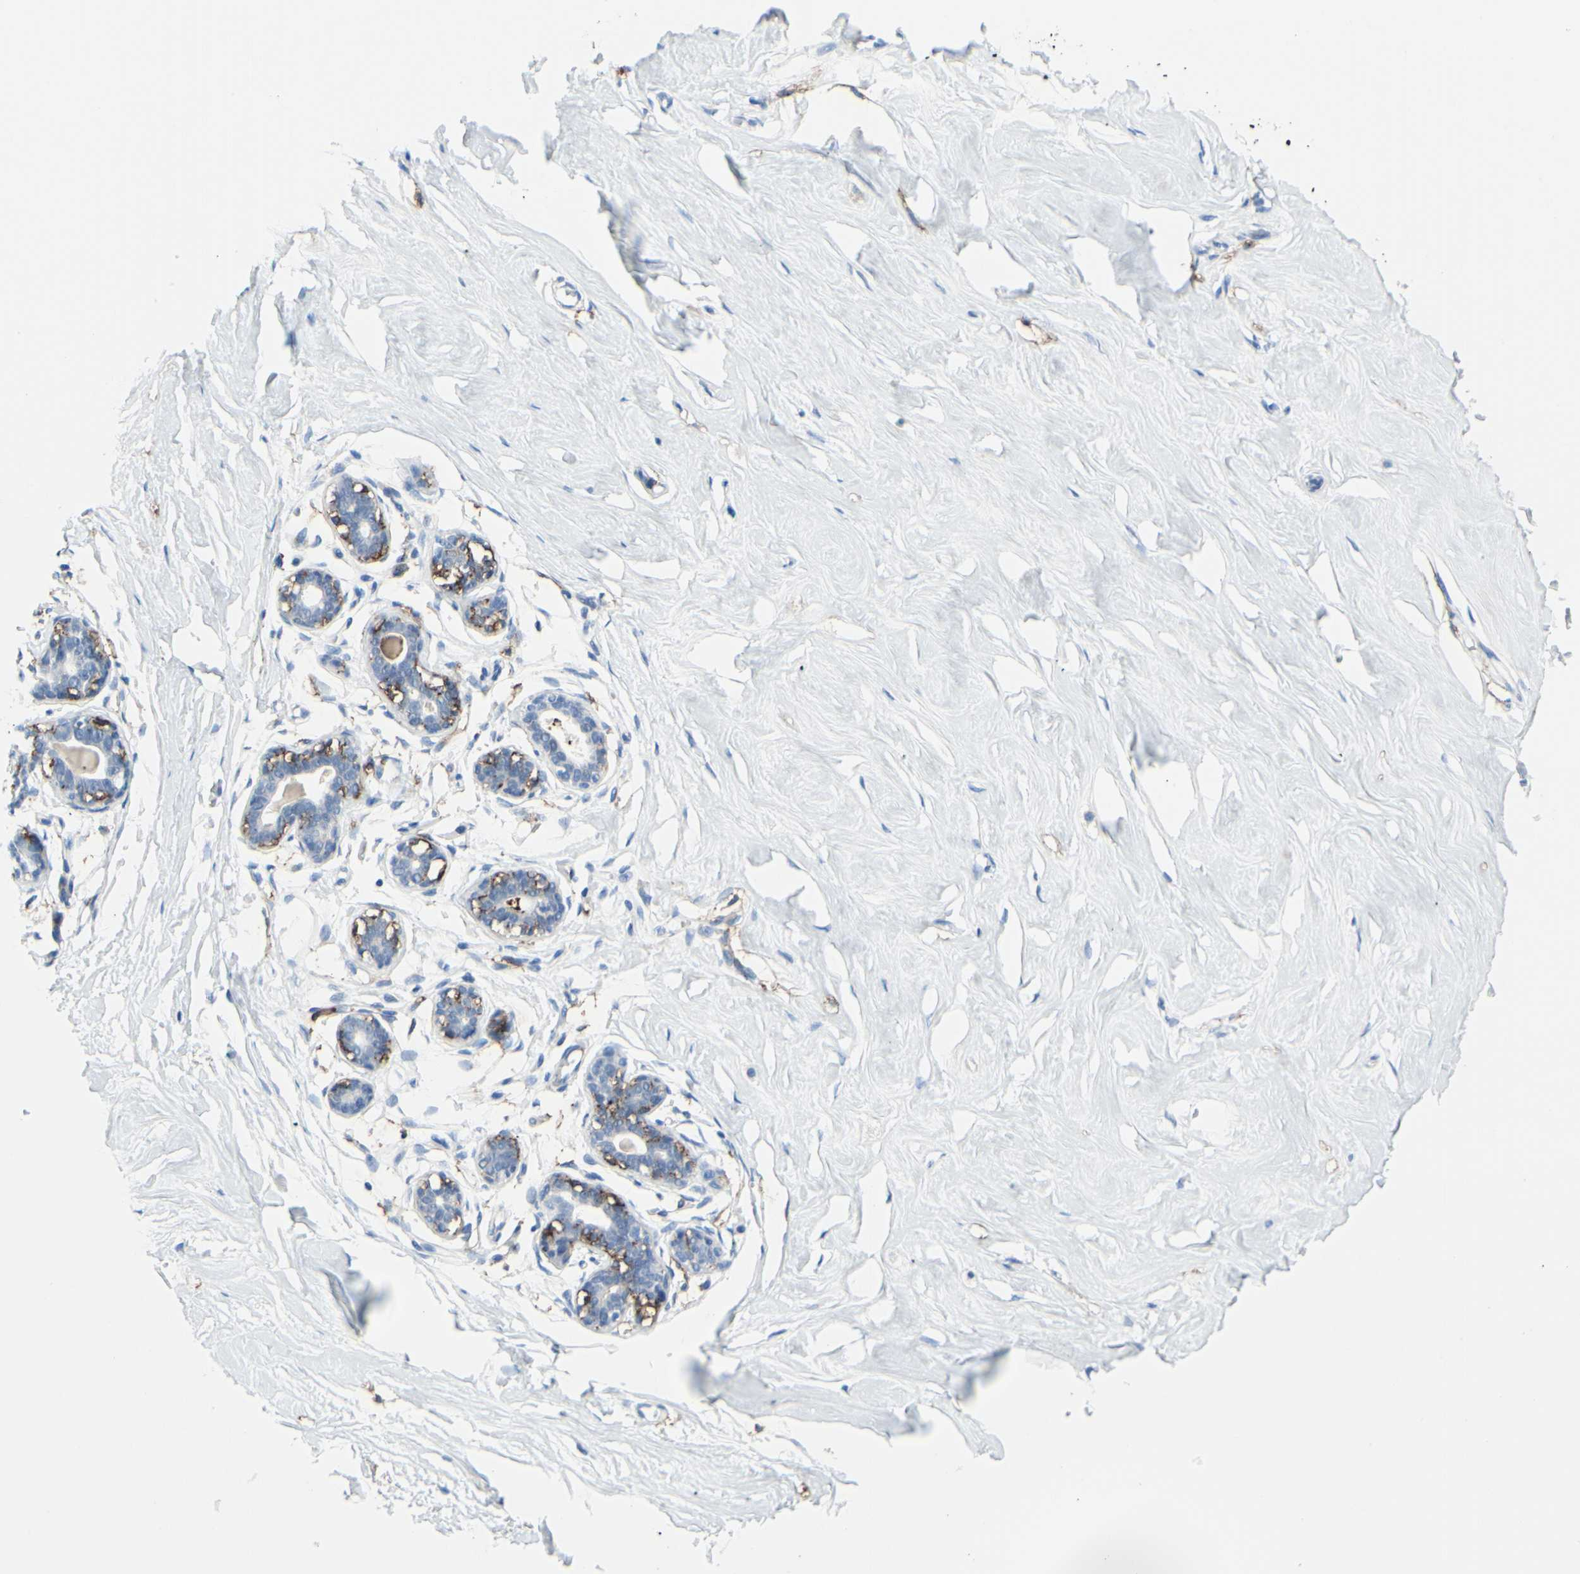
{"staining": {"intensity": "negative", "quantity": "none", "location": "none"}, "tissue": "breast", "cell_type": "Adipocytes", "image_type": "normal", "snomed": [{"axis": "morphology", "description": "Normal tissue, NOS"}, {"axis": "topography", "description": "Breast"}], "caption": "Image shows no protein positivity in adipocytes of normal breast.", "gene": "FCGR2A", "patient": {"sex": "female", "age": 23}}